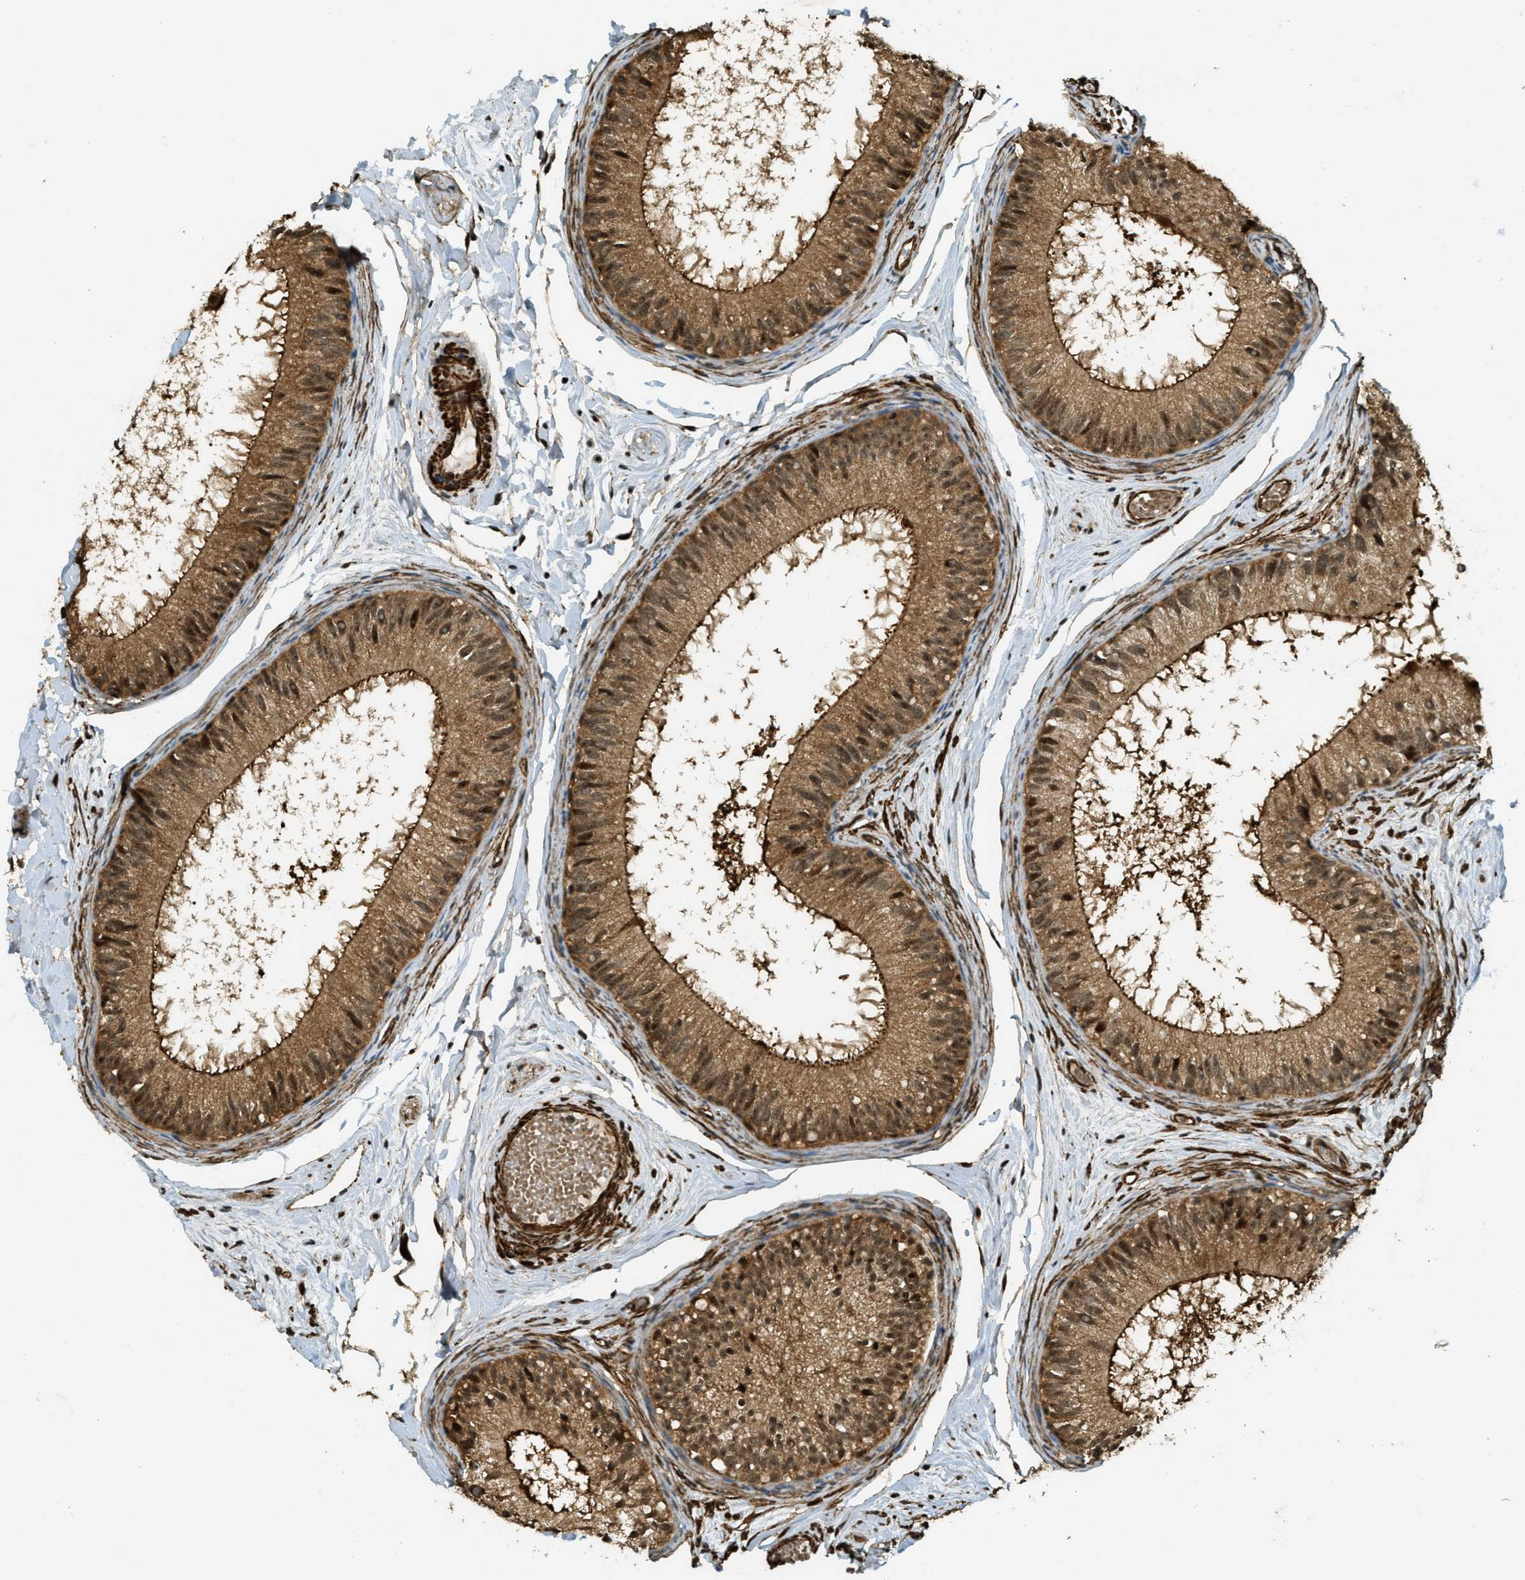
{"staining": {"intensity": "strong", "quantity": ">75%", "location": "cytoplasmic/membranous,nuclear"}, "tissue": "epididymis", "cell_type": "Glandular cells", "image_type": "normal", "snomed": [{"axis": "morphology", "description": "Normal tissue, NOS"}, {"axis": "topography", "description": "Epididymis"}], "caption": "Glandular cells exhibit high levels of strong cytoplasmic/membranous,nuclear positivity in approximately >75% of cells in unremarkable human epididymis.", "gene": "CFAP36", "patient": {"sex": "male", "age": 46}}